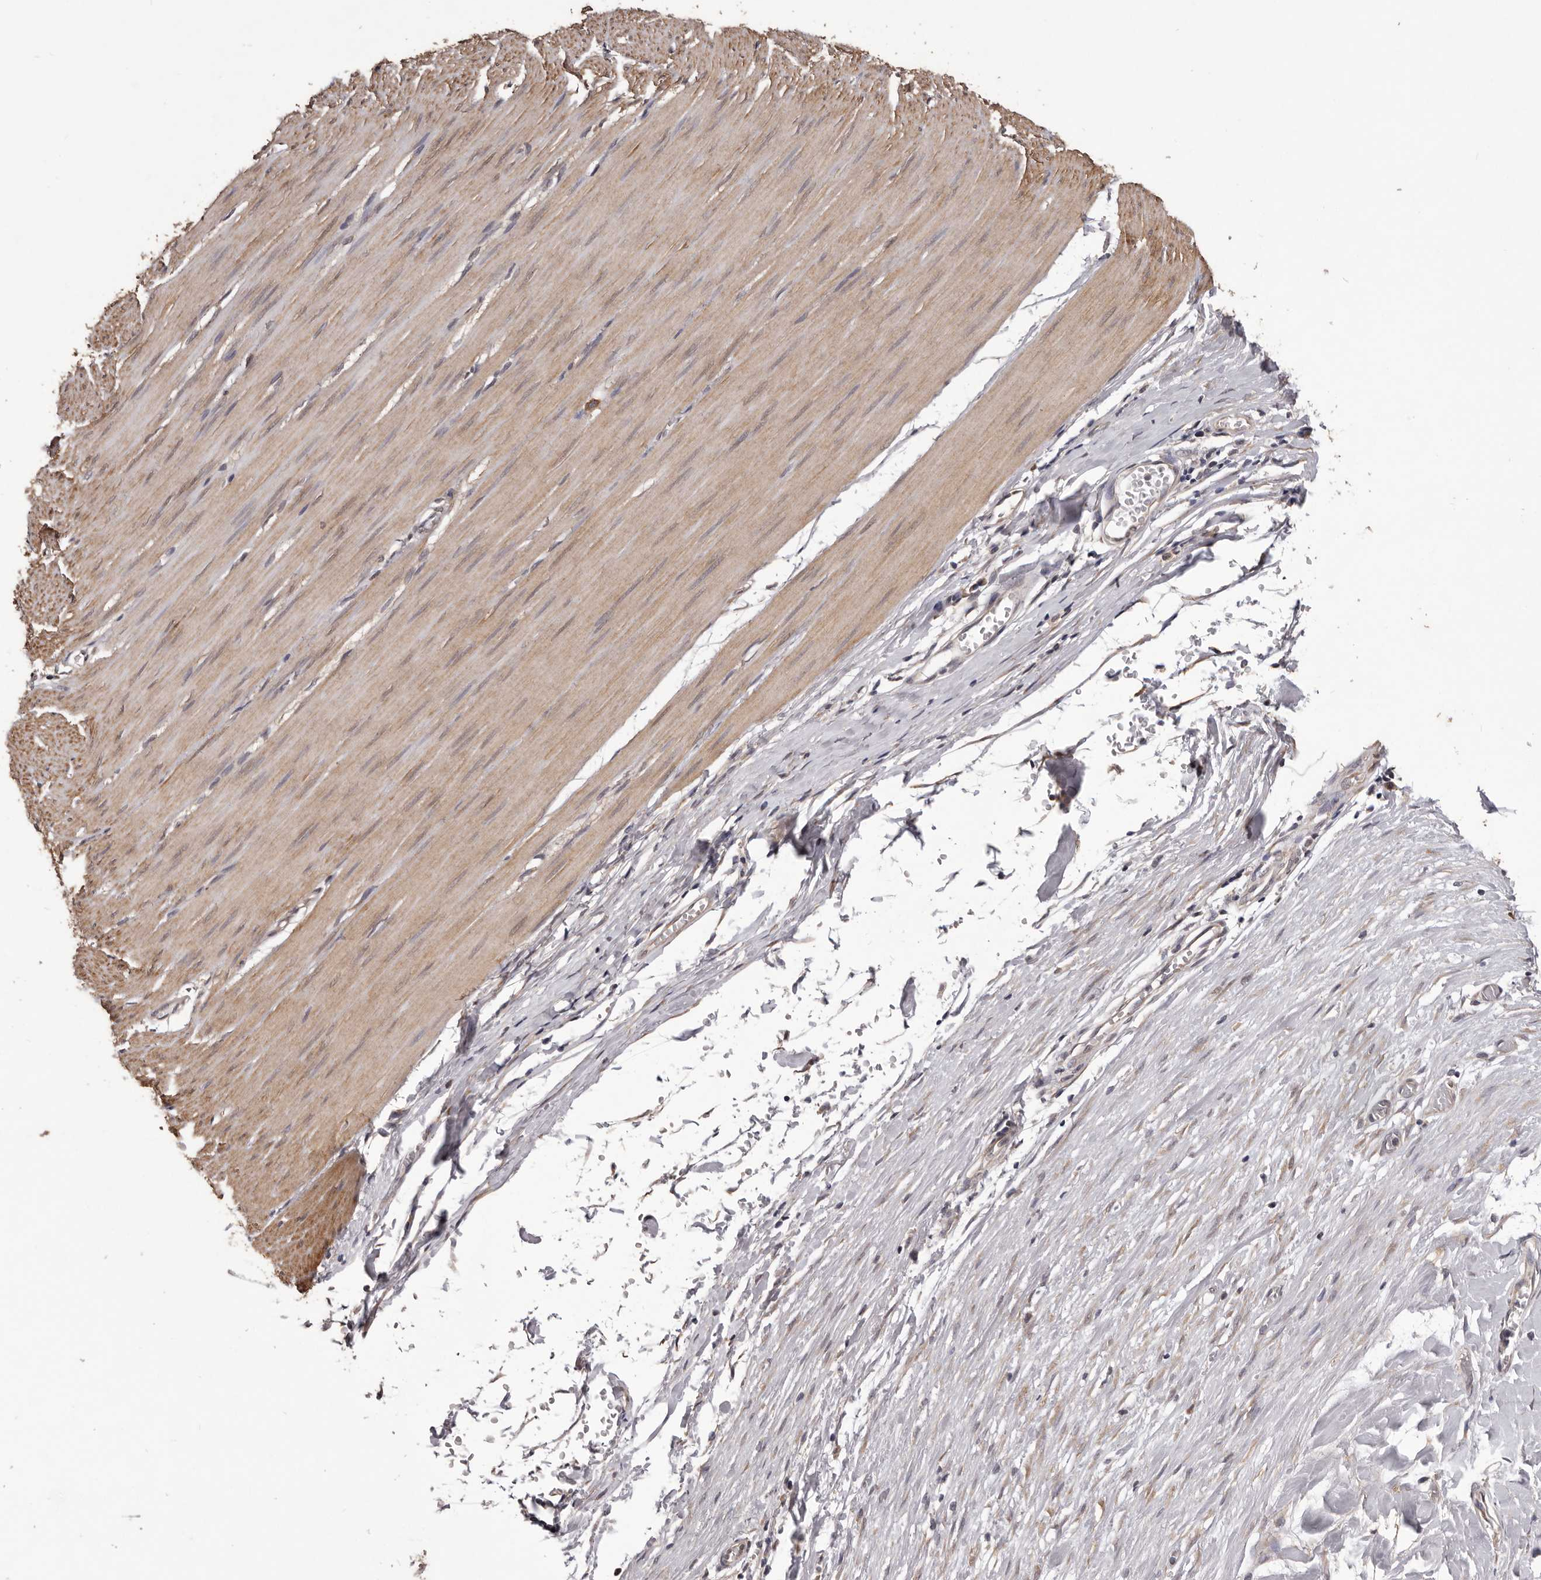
{"staining": {"intensity": "moderate", "quantity": ">75%", "location": "cytoplasmic/membranous"}, "tissue": "smooth muscle", "cell_type": "Smooth muscle cells", "image_type": "normal", "snomed": [{"axis": "morphology", "description": "Normal tissue, NOS"}, {"axis": "morphology", "description": "Adenocarcinoma, NOS"}, {"axis": "topography", "description": "Colon"}, {"axis": "topography", "description": "Peripheral nerve tissue"}], "caption": "Normal smooth muscle displays moderate cytoplasmic/membranous staining in about >75% of smooth muscle cells.", "gene": "CELF3", "patient": {"sex": "male", "age": 14}}